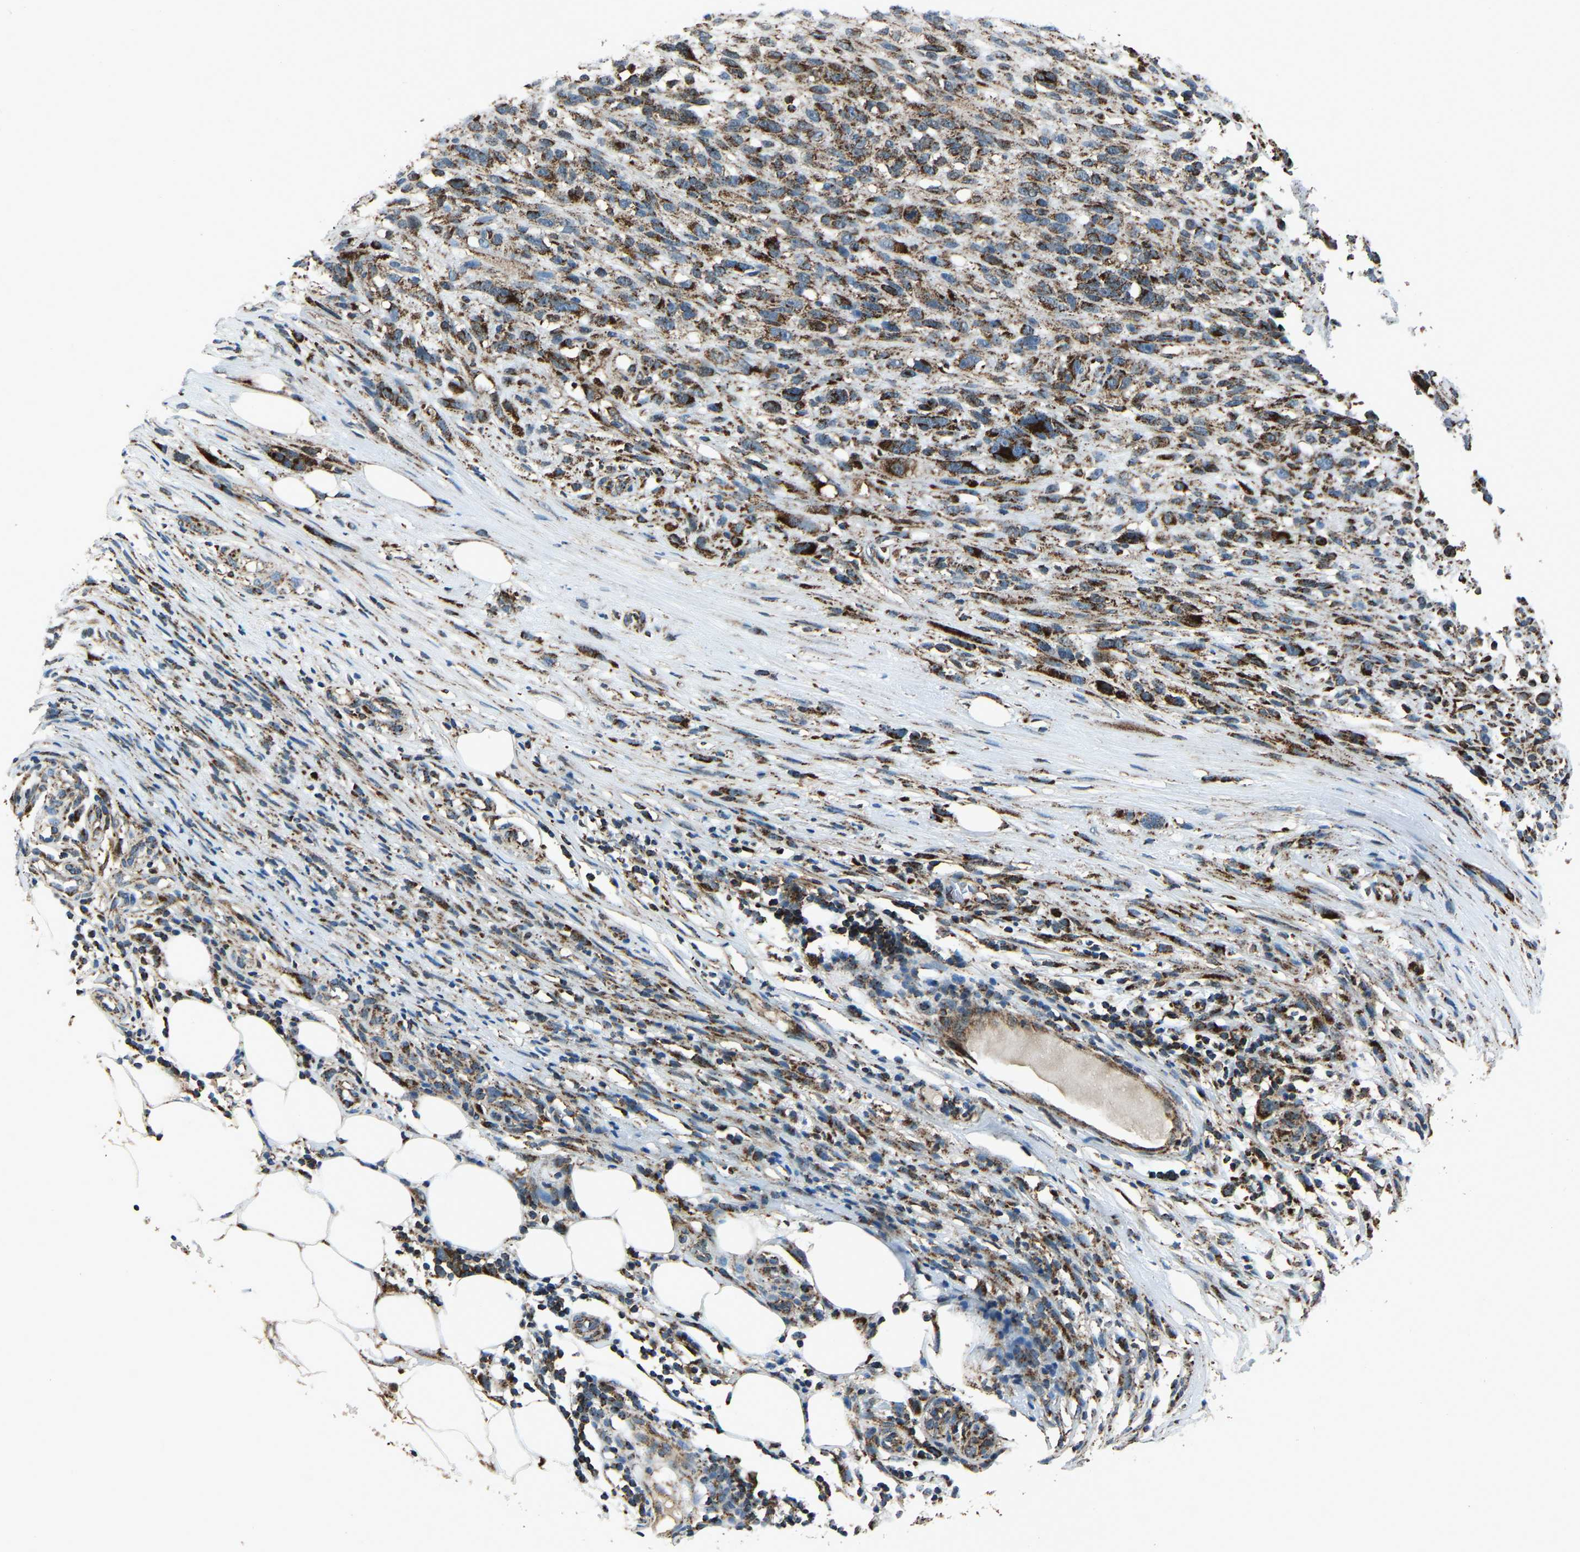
{"staining": {"intensity": "strong", "quantity": "25%-75%", "location": "cytoplasmic/membranous"}, "tissue": "melanoma", "cell_type": "Tumor cells", "image_type": "cancer", "snomed": [{"axis": "morphology", "description": "Malignant melanoma, NOS"}, {"axis": "topography", "description": "Skin"}], "caption": "Brown immunohistochemical staining in human melanoma reveals strong cytoplasmic/membranous expression in approximately 25%-75% of tumor cells. The protein is stained brown, and the nuclei are stained in blue (DAB (3,3'-diaminobenzidine) IHC with brightfield microscopy, high magnification).", "gene": "AKR1A1", "patient": {"sex": "female", "age": 55}}